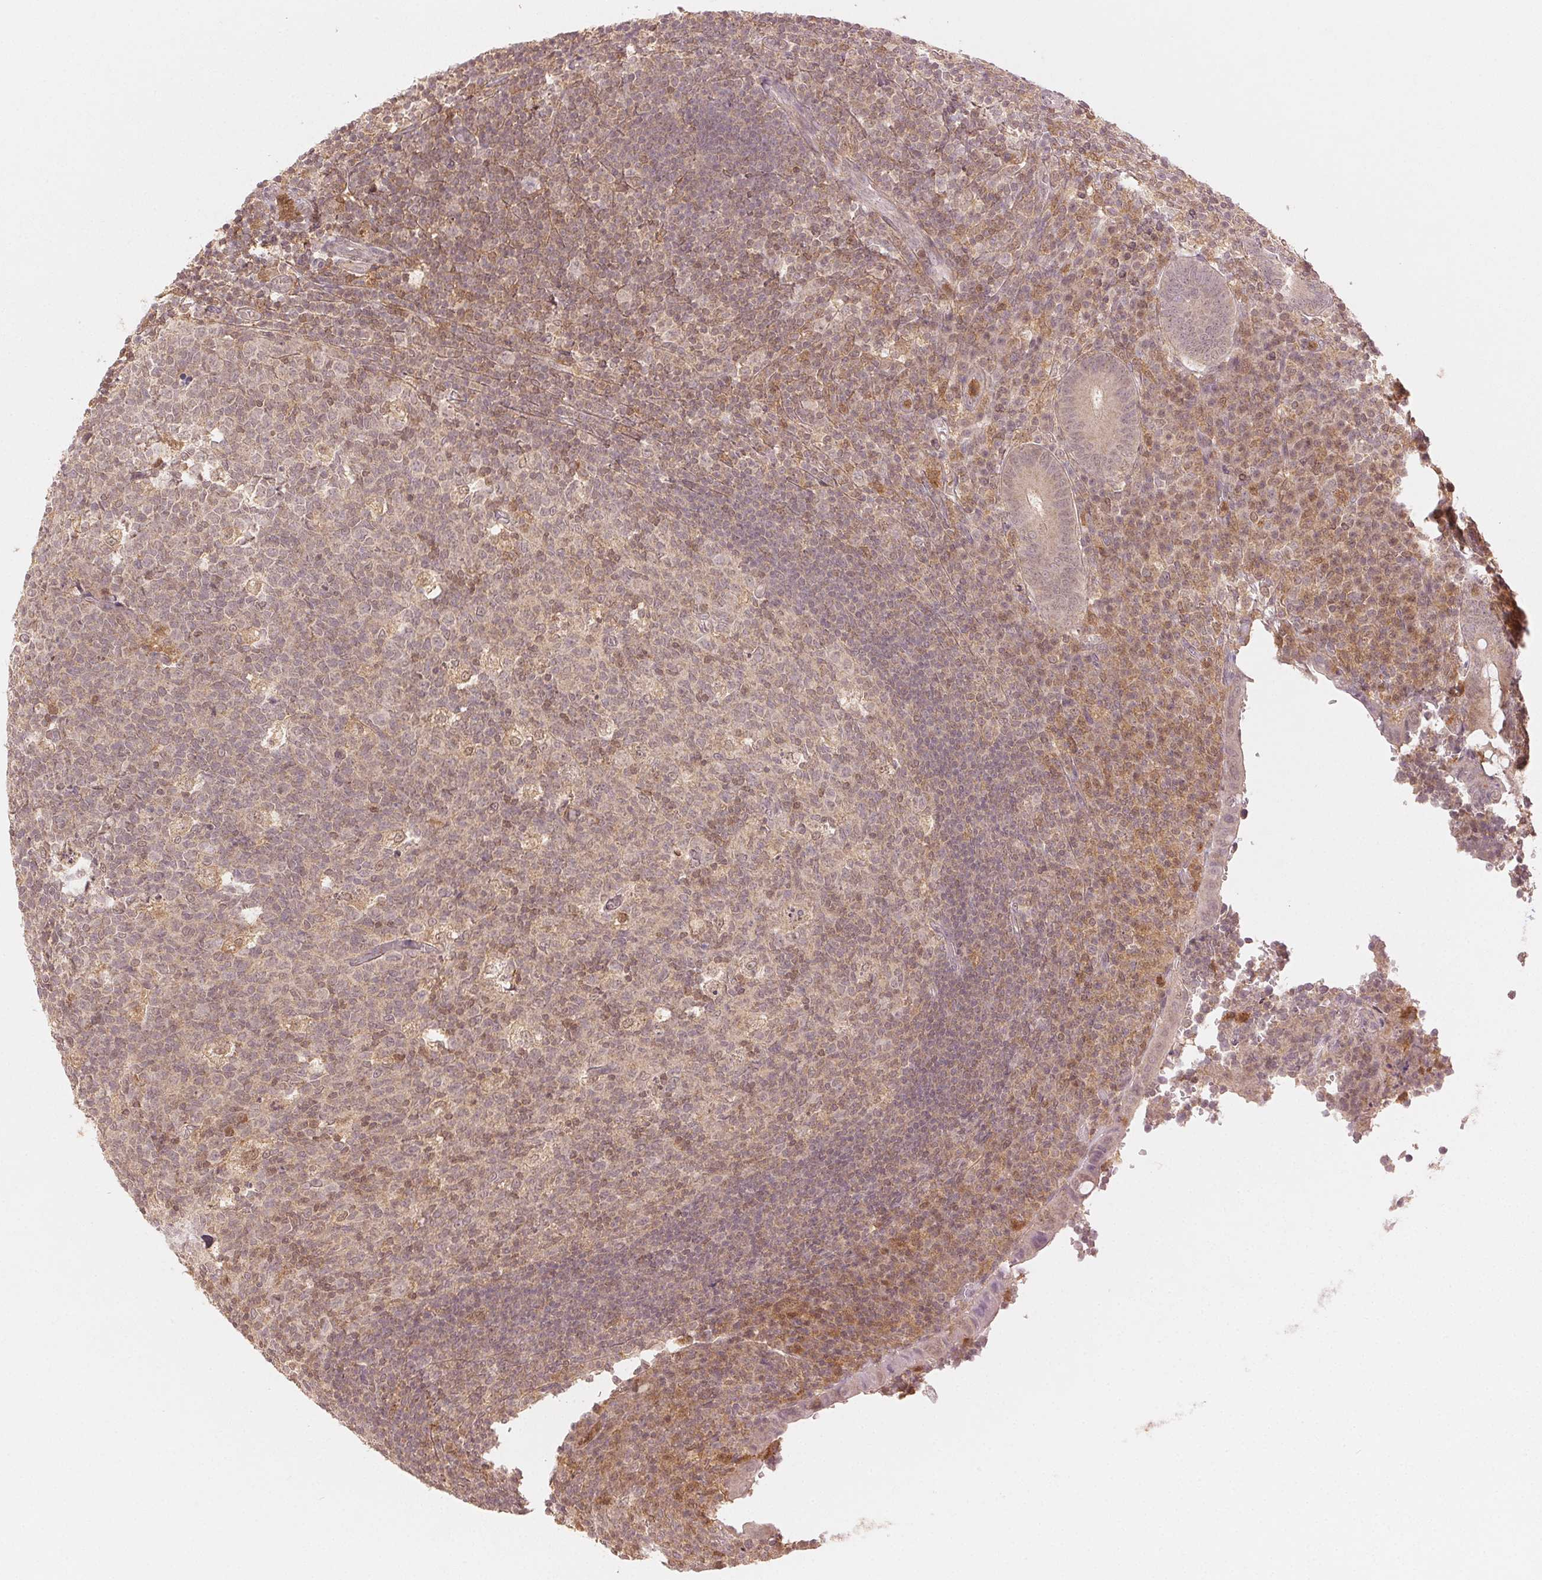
{"staining": {"intensity": "weak", "quantity": ">75%", "location": "cytoplasmic/membranous,nuclear"}, "tissue": "appendix", "cell_type": "Glandular cells", "image_type": "normal", "snomed": [{"axis": "morphology", "description": "Normal tissue, NOS"}, {"axis": "topography", "description": "Appendix"}], "caption": "Weak cytoplasmic/membranous,nuclear protein expression is present in about >75% of glandular cells in appendix.", "gene": "MAPK14", "patient": {"sex": "male", "age": 18}}